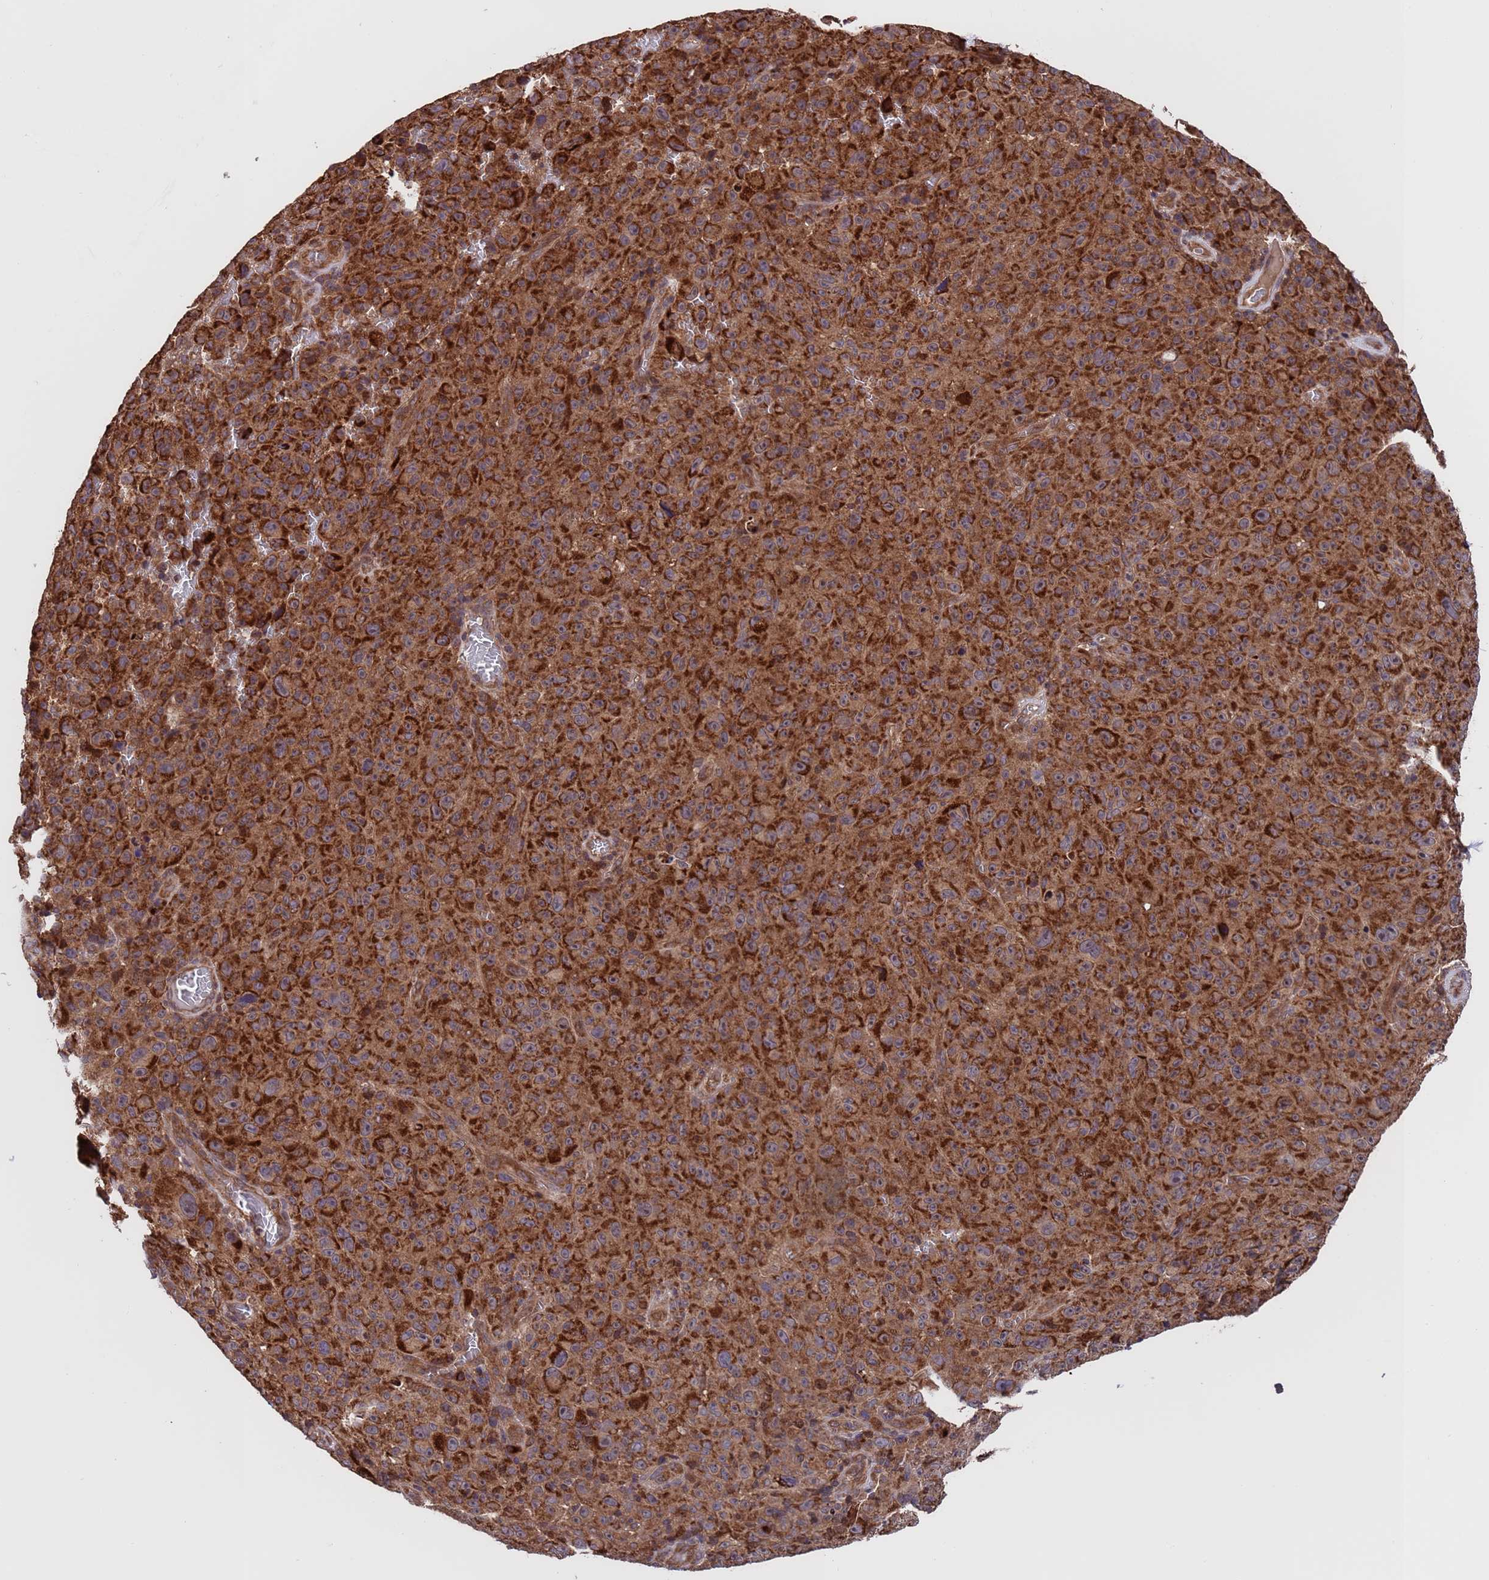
{"staining": {"intensity": "strong", "quantity": ">75%", "location": "cytoplasmic/membranous"}, "tissue": "melanoma", "cell_type": "Tumor cells", "image_type": "cancer", "snomed": [{"axis": "morphology", "description": "Malignant melanoma, NOS"}, {"axis": "topography", "description": "Skin"}], "caption": "High-magnification brightfield microscopy of melanoma stained with DAB (brown) and counterstained with hematoxylin (blue). tumor cells exhibit strong cytoplasmic/membranous staining is seen in approximately>75% of cells.", "gene": "TSR3", "patient": {"sex": "female", "age": 82}}